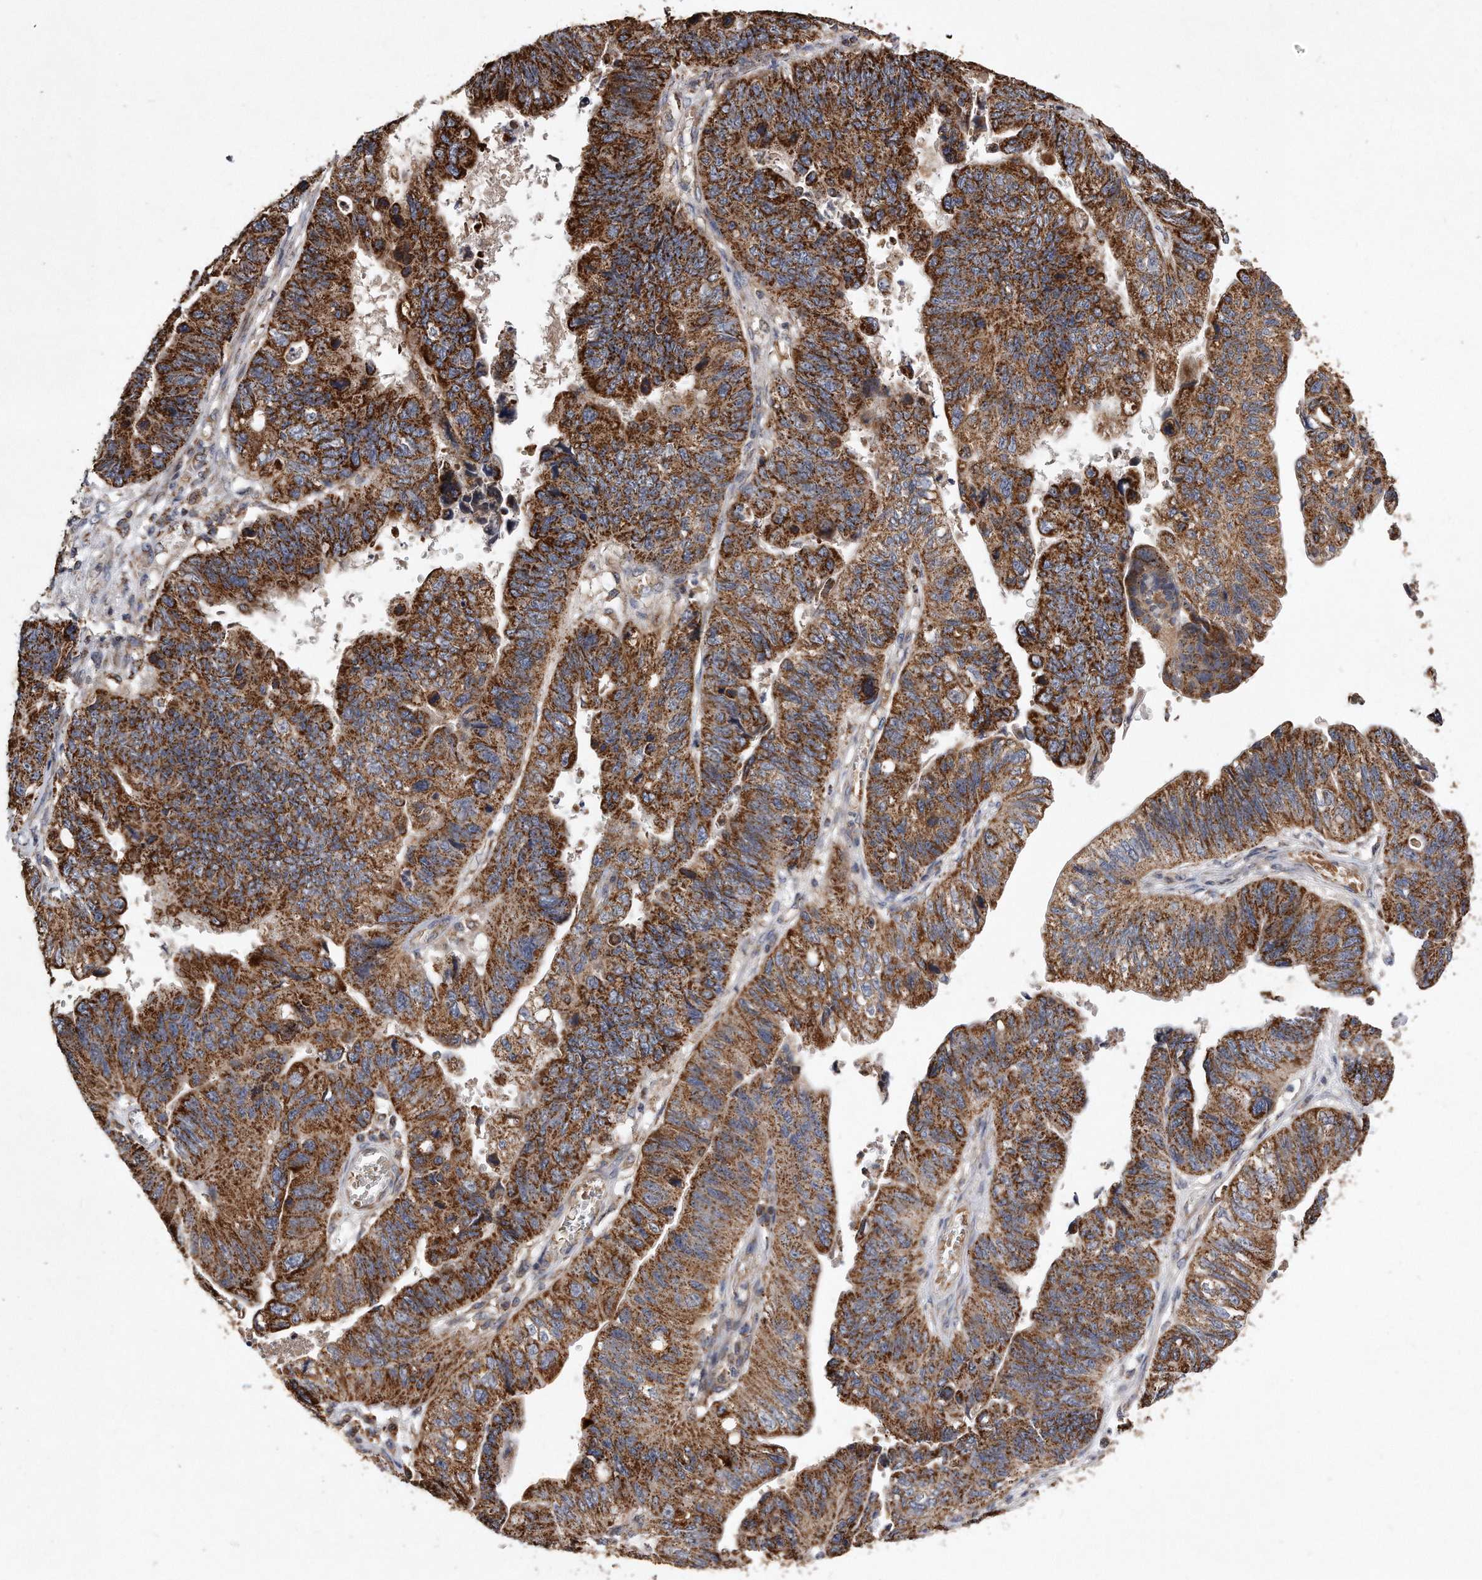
{"staining": {"intensity": "strong", "quantity": ">75%", "location": "cytoplasmic/membranous"}, "tissue": "stomach cancer", "cell_type": "Tumor cells", "image_type": "cancer", "snomed": [{"axis": "morphology", "description": "Adenocarcinoma, NOS"}, {"axis": "topography", "description": "Stomach"}], "caption": "The histopathology image reveals staining of stomach cancer, revealing strong cytoplasmic/membranous protein staining (brown color) within tumor cells.", "gene": "PPP5C", "patient": {"sex": "male", "age": 59}}